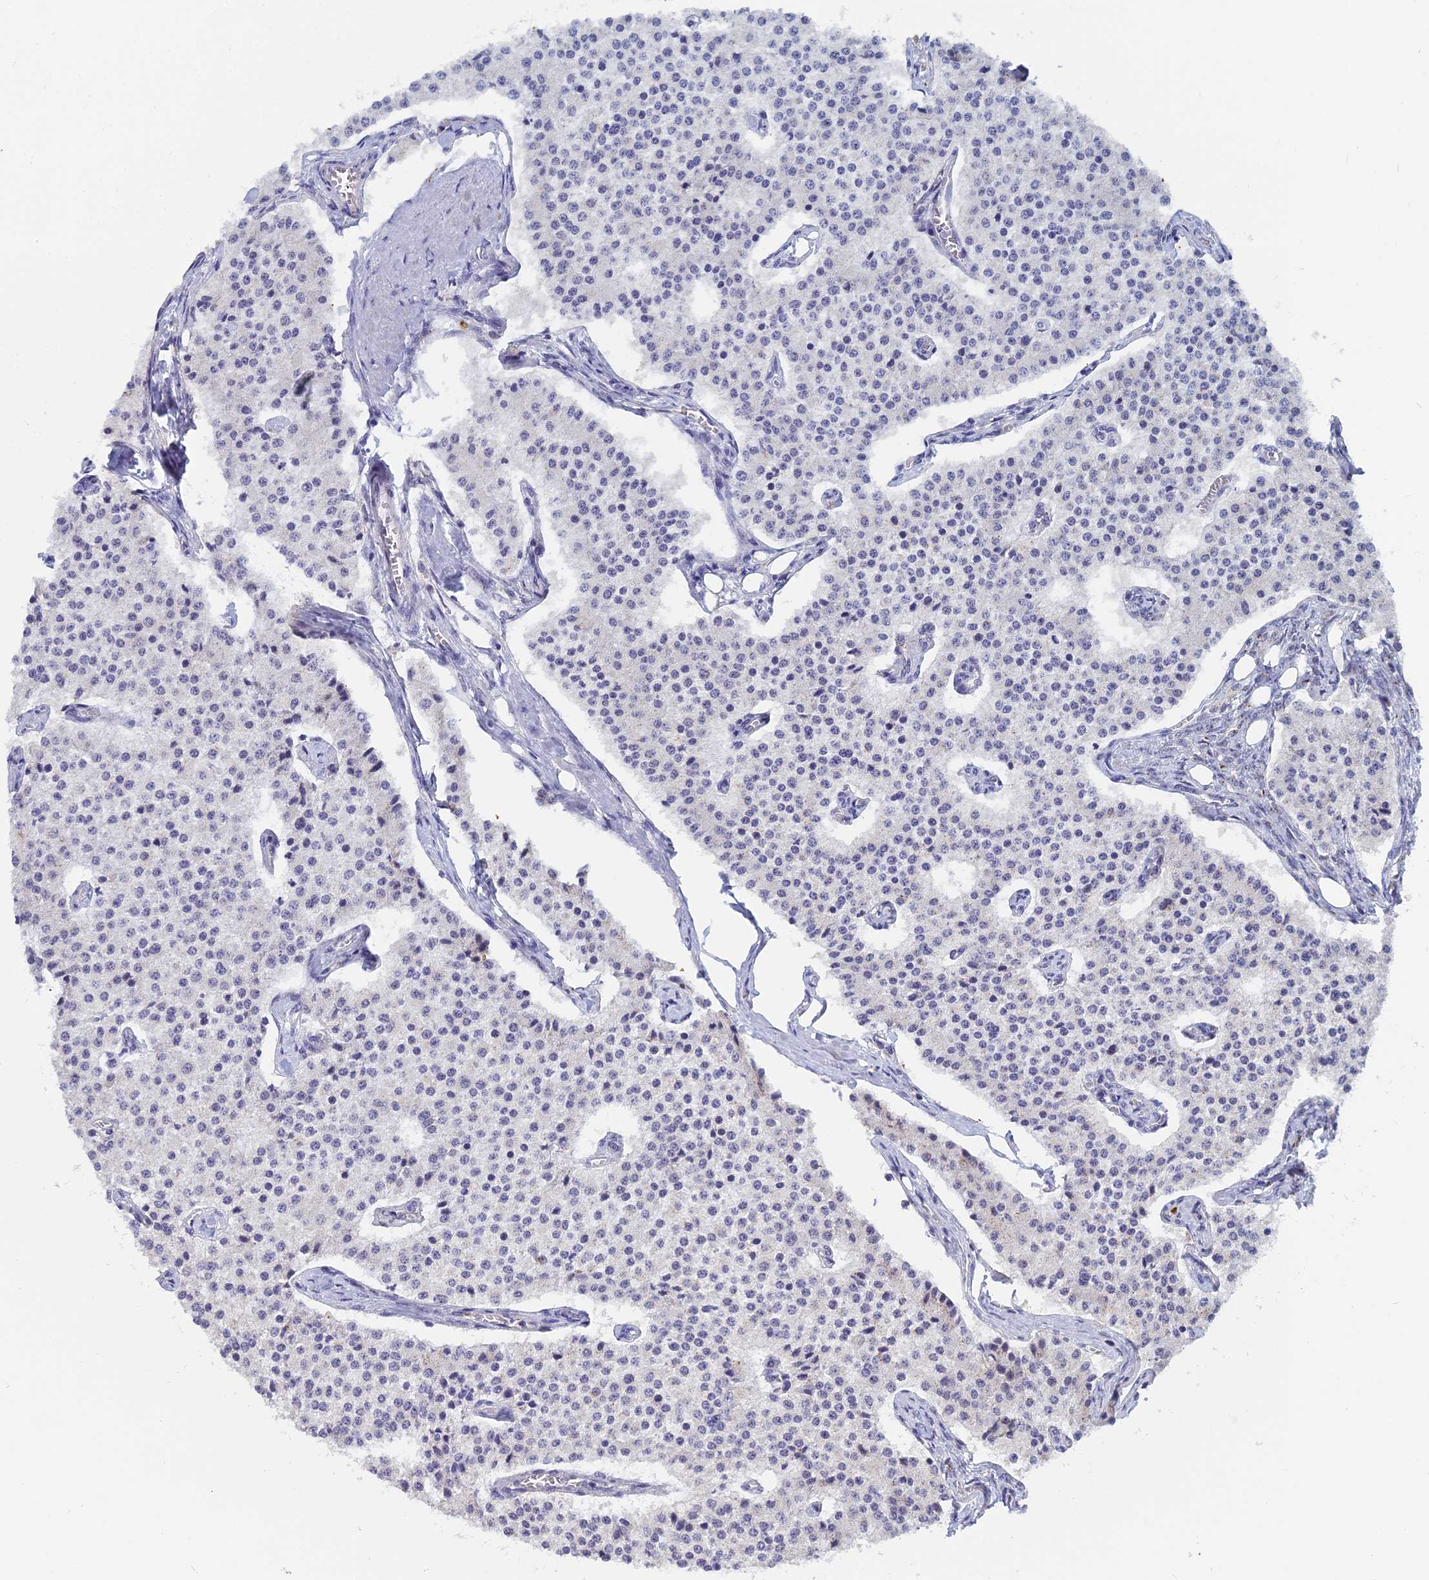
{"staining": {"intensity": "negative", "quantity": "none", "location": "none"}, "tissue": "carcinoid", "cell_type": "Tumor cells", "image_type": "cancer", "snomed": [{"axis": "morphology", "description": "Carcinoid, malignant, NOS"}, {"axis": "topography", "description": "Colon"}], "caption": "A histopathology image of human carcinoid is negative for staining in tumor cells. The staining is performed using DAB brown chromogen with nuclei counter-stained in using hematoxylin.", "gene": "THOC3", "patient": {"sex": "female", "age": 52}}